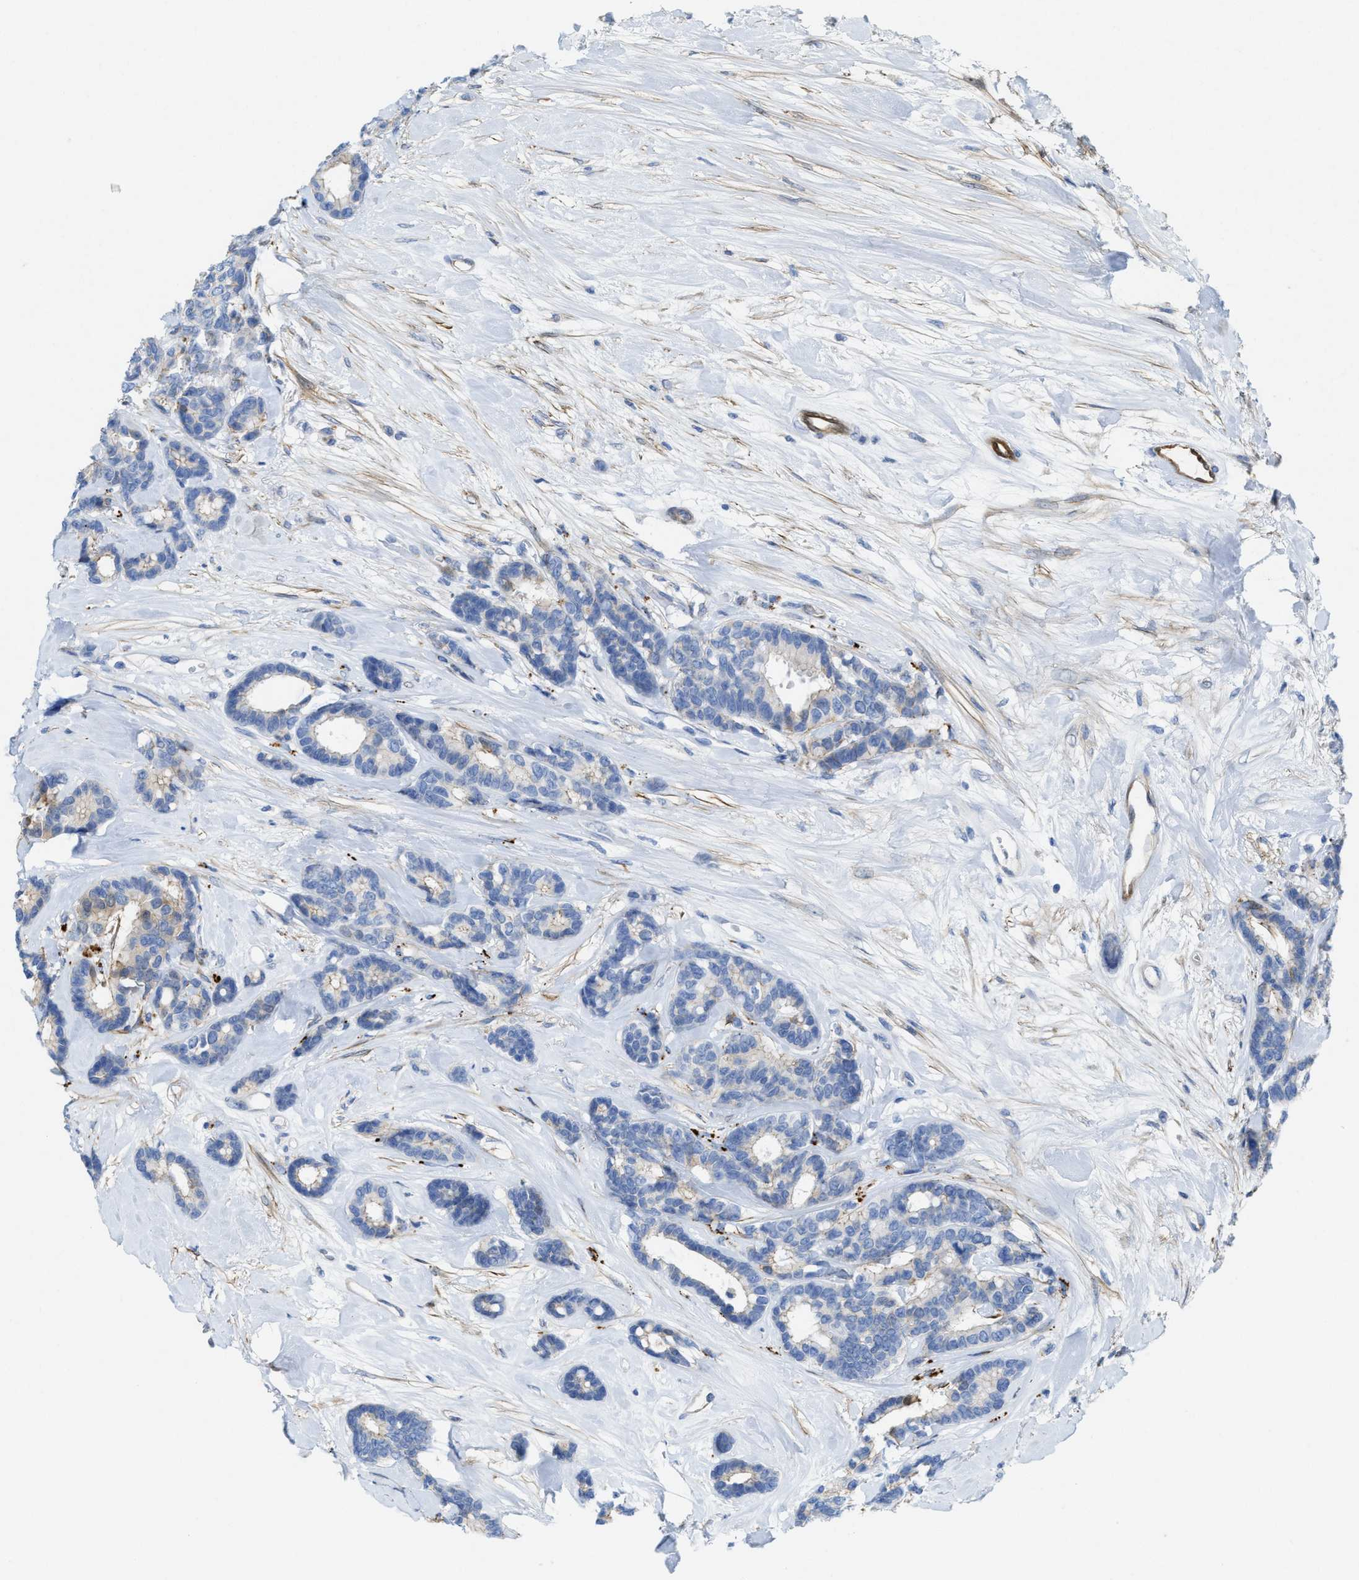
{"staining": {"intensity": "negative", "quantity": "none", "location": "none"}, "tissue": "breast cancer", "cell_type": "Tumor cells", "image_type": "cancer", "snomed": [{"axis": "morphology", "description": "Duct carcinoma"}, {"axis": "topography", "description": "Breast"}], "caption": "Protein analysis of breast invasive ductal carcinoma shows no significant expression in tumor cells.", "gene": "ASS1", "patient": {"sex": "female", "age": 87}}